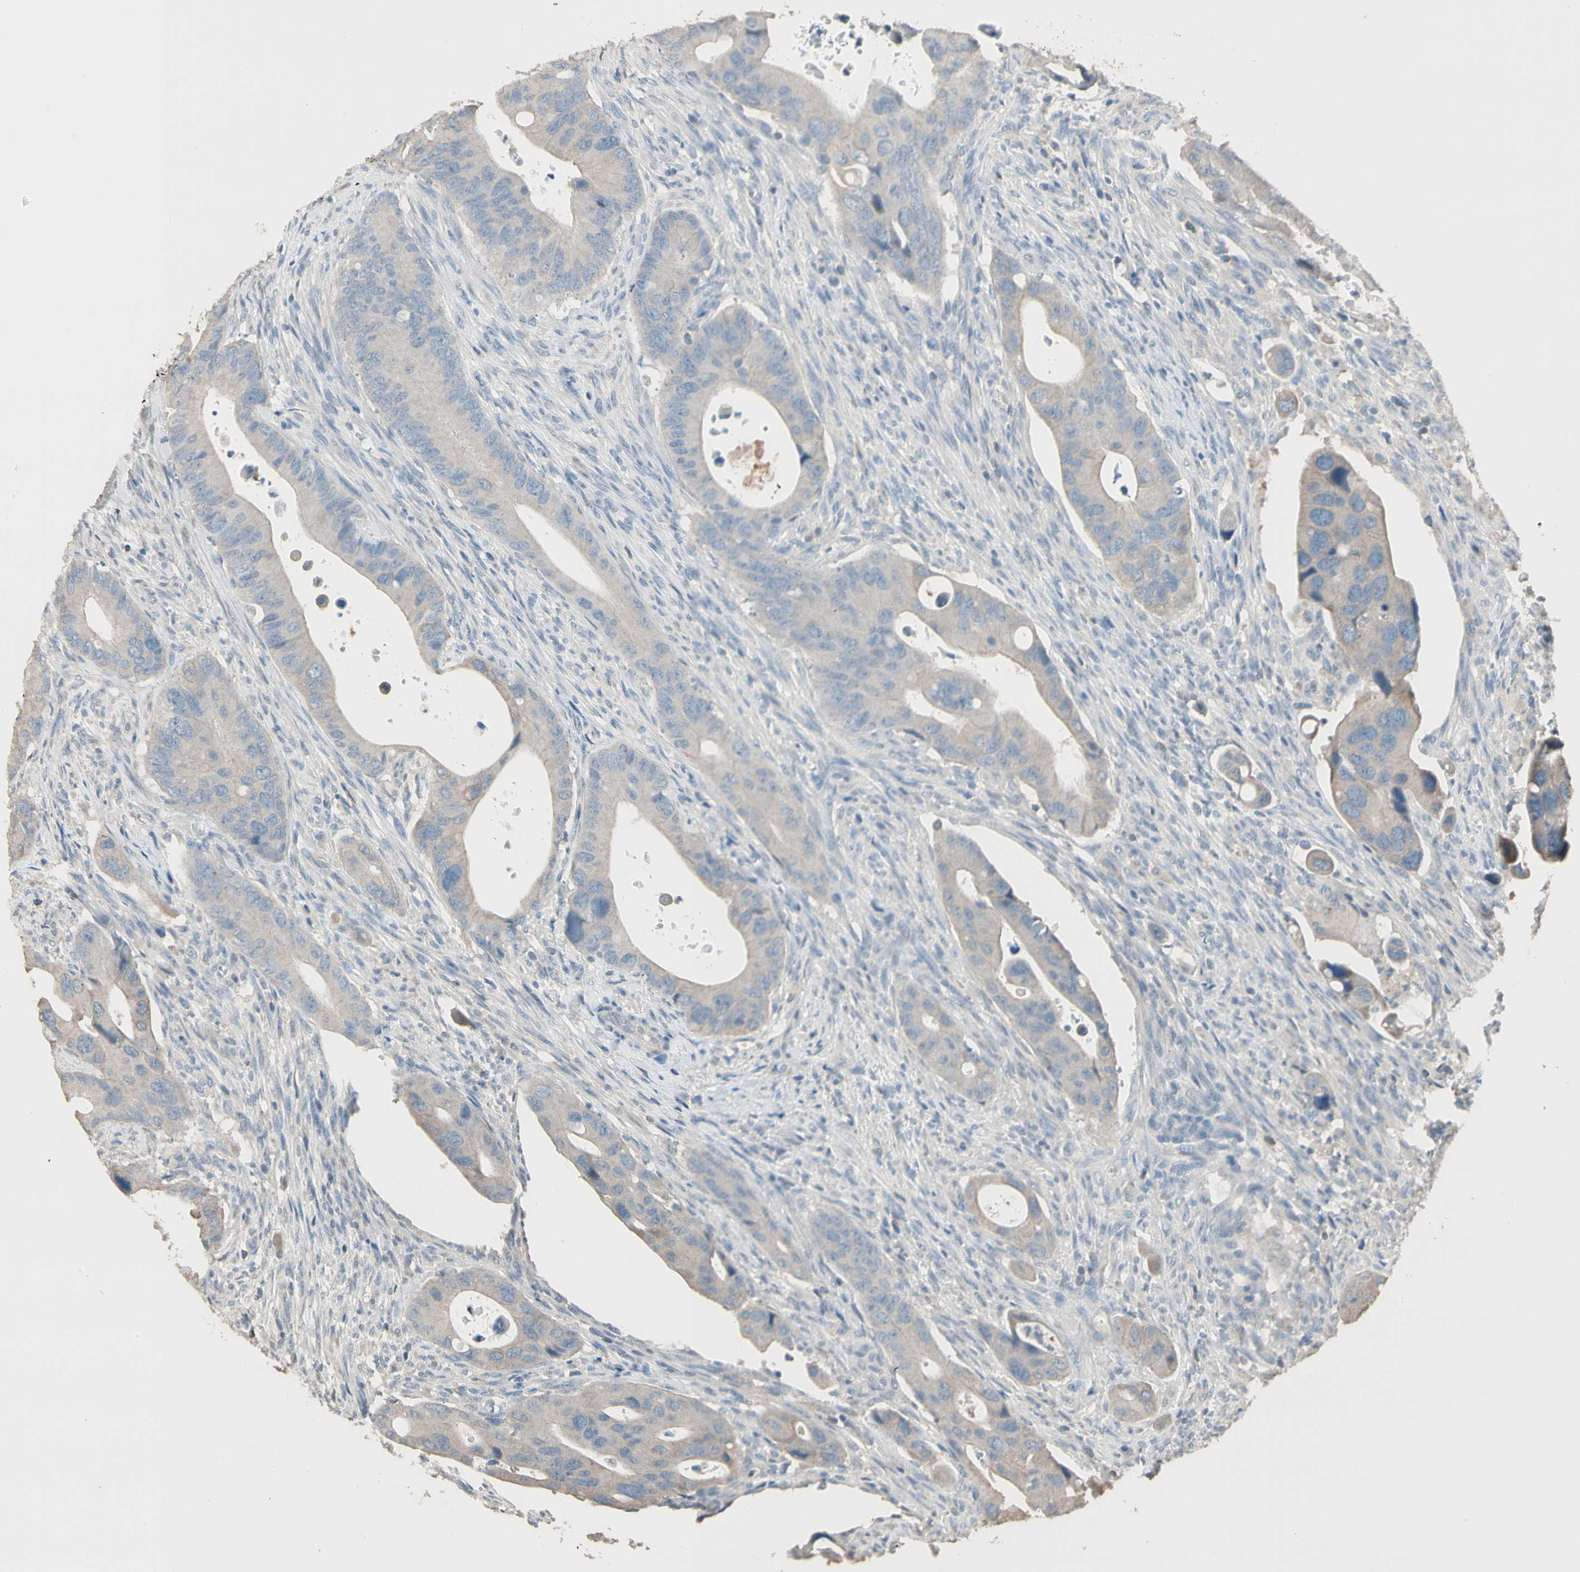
{"staining": {"intensity": "weak", "quantity": ">75%", "location": "cytoplasmic/membranous"}, "tissue": "colorectal cancer", "cell_type": "Tumor cells", "image_type": "cancer", "snomed": [{"axis": "morphology", "description": "Adenocarcinoma, NOS"}, {"axis": "topography", "description": "Rectum"}], "caption": "Immunohistochemistry histopathology image of adenocarcinoma (colorectal) stained for a protein (brown), which displays low levels of weak cytoplasmic/membranous positivity in about >75% of tumor cells.", "gene": "MAP3K7", "patient": {"sex": "female", "age": 57}}